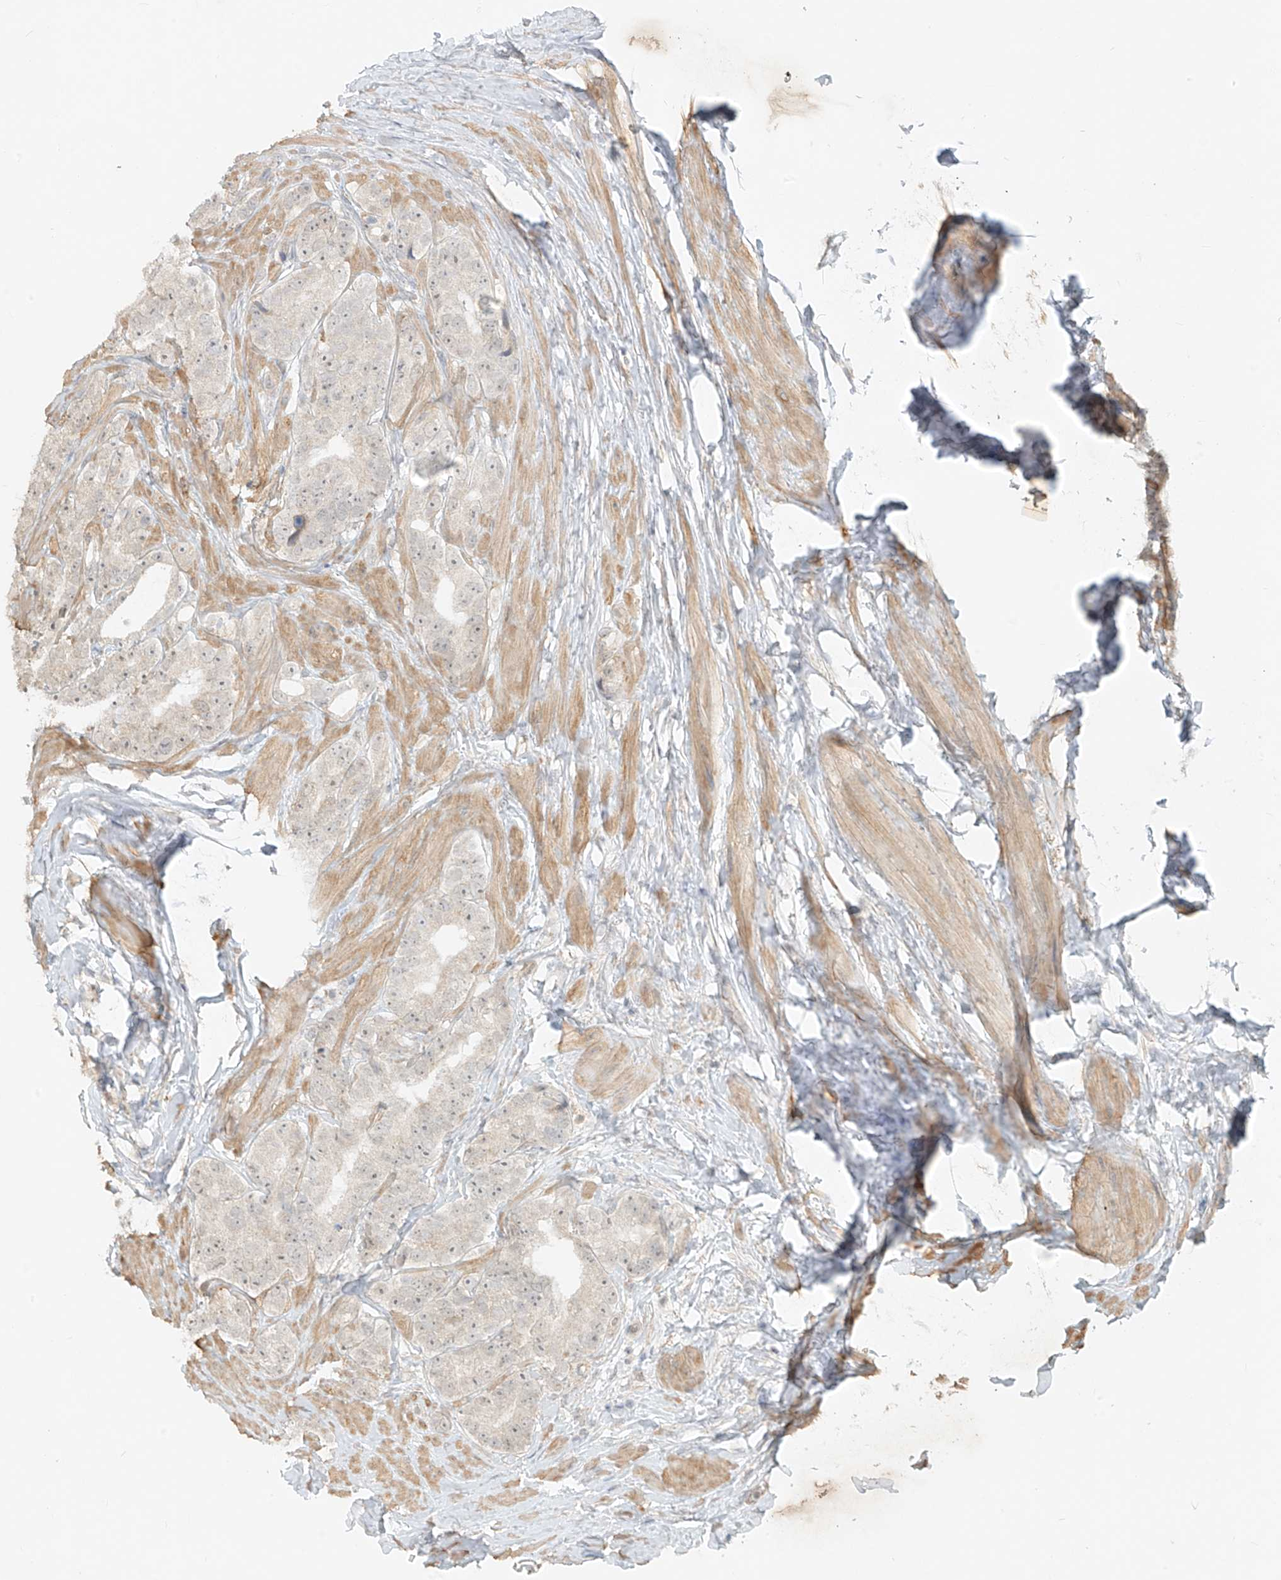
{"staining": {"intensity": "negative", "quantity": "none", "location": "none"}, "tissue": "prostate cancer", "cell_type": "Tumor cells", "image_type": "cancer", "snomed": [{"axis": "morphology", "description": "Adenocarcinoma, High grade"}, {"axis": "topography", "description": "Prostate"}], "caption": "This is an IHC photomicrograph of adenocarcinoma (high-grade) (prostate). There is no positivity in tumor cells.", "gene": "ABCD1", "patient": {"sex": "male", "age": 56}}